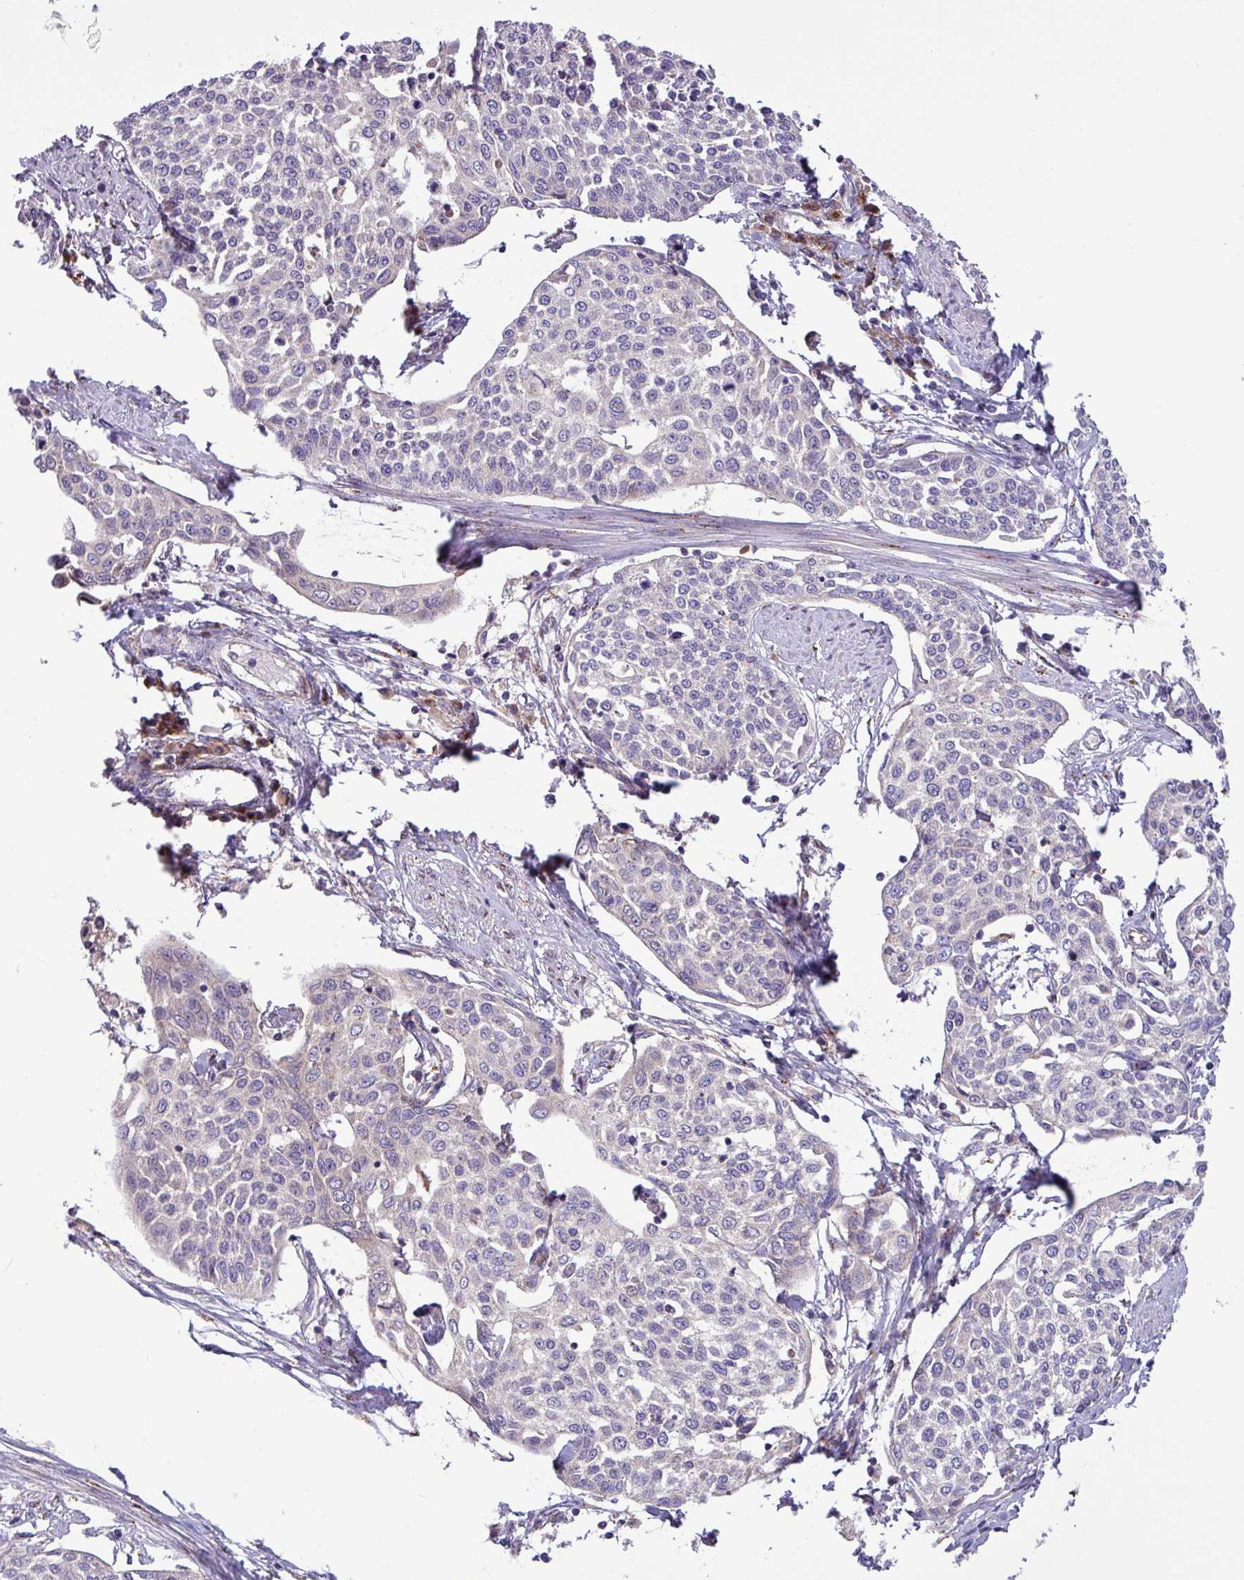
{"staining": {"intensity": "negative", "quantity": "none", "location": "none"}, "tissue": "cervical cancer", "cell_type": "Tumor cells", "image_type": "cancer", "snomed": [{"axis": "morphology", "description": "Squamous cell carcinoma, NOS"}, {"axis": "topography", "description": "Cervix"}], "caption": "Immunohistochemistry image of human cervical squamous cell carcinoma stained for a protein (brown), which shows no expression in tumor cells.", "gene": "RAB19", "patient": {"sex": "female", "age": 34}}